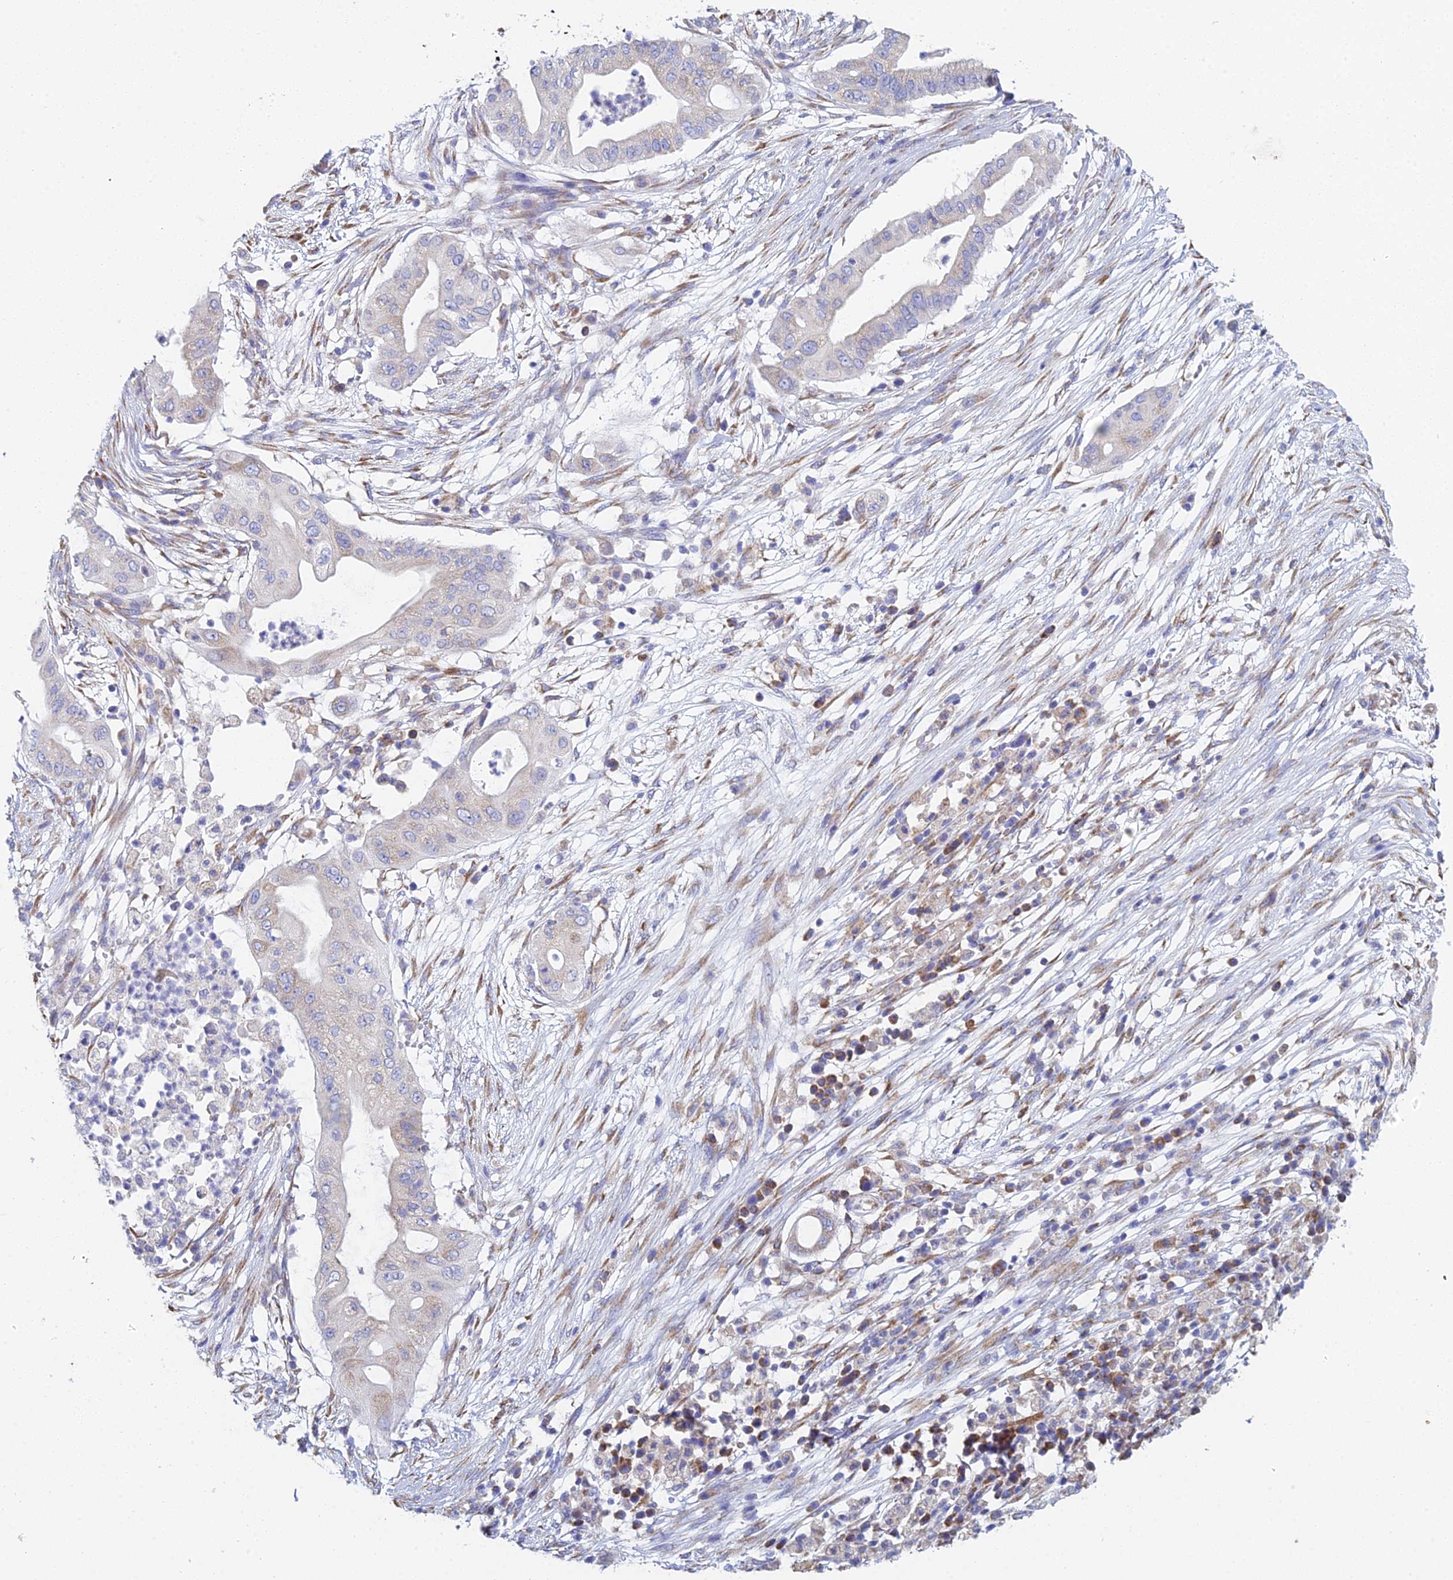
{"staining": {"intensity": "moderate", "quantity": "<25%", "location": "cytoplasmic/membranous"}, "tissue": "pancreatic cancer", "cell_type": "Tumor cells", "image_type": "cancer", "snomed": [{"axis": "morphology", "description": "Adenocarcinoma, NOS"}, {"axis": "topography", "description": "Pancreas"}], "caption": "Human pancreatic cancer stained for a protein (brown) reveals moderate cytoplasmic/membranous positive positivity in approximately <25% of tumor cells.", "gene": "CRACR2B", "patient": {"sex": "male", "age": 68}}